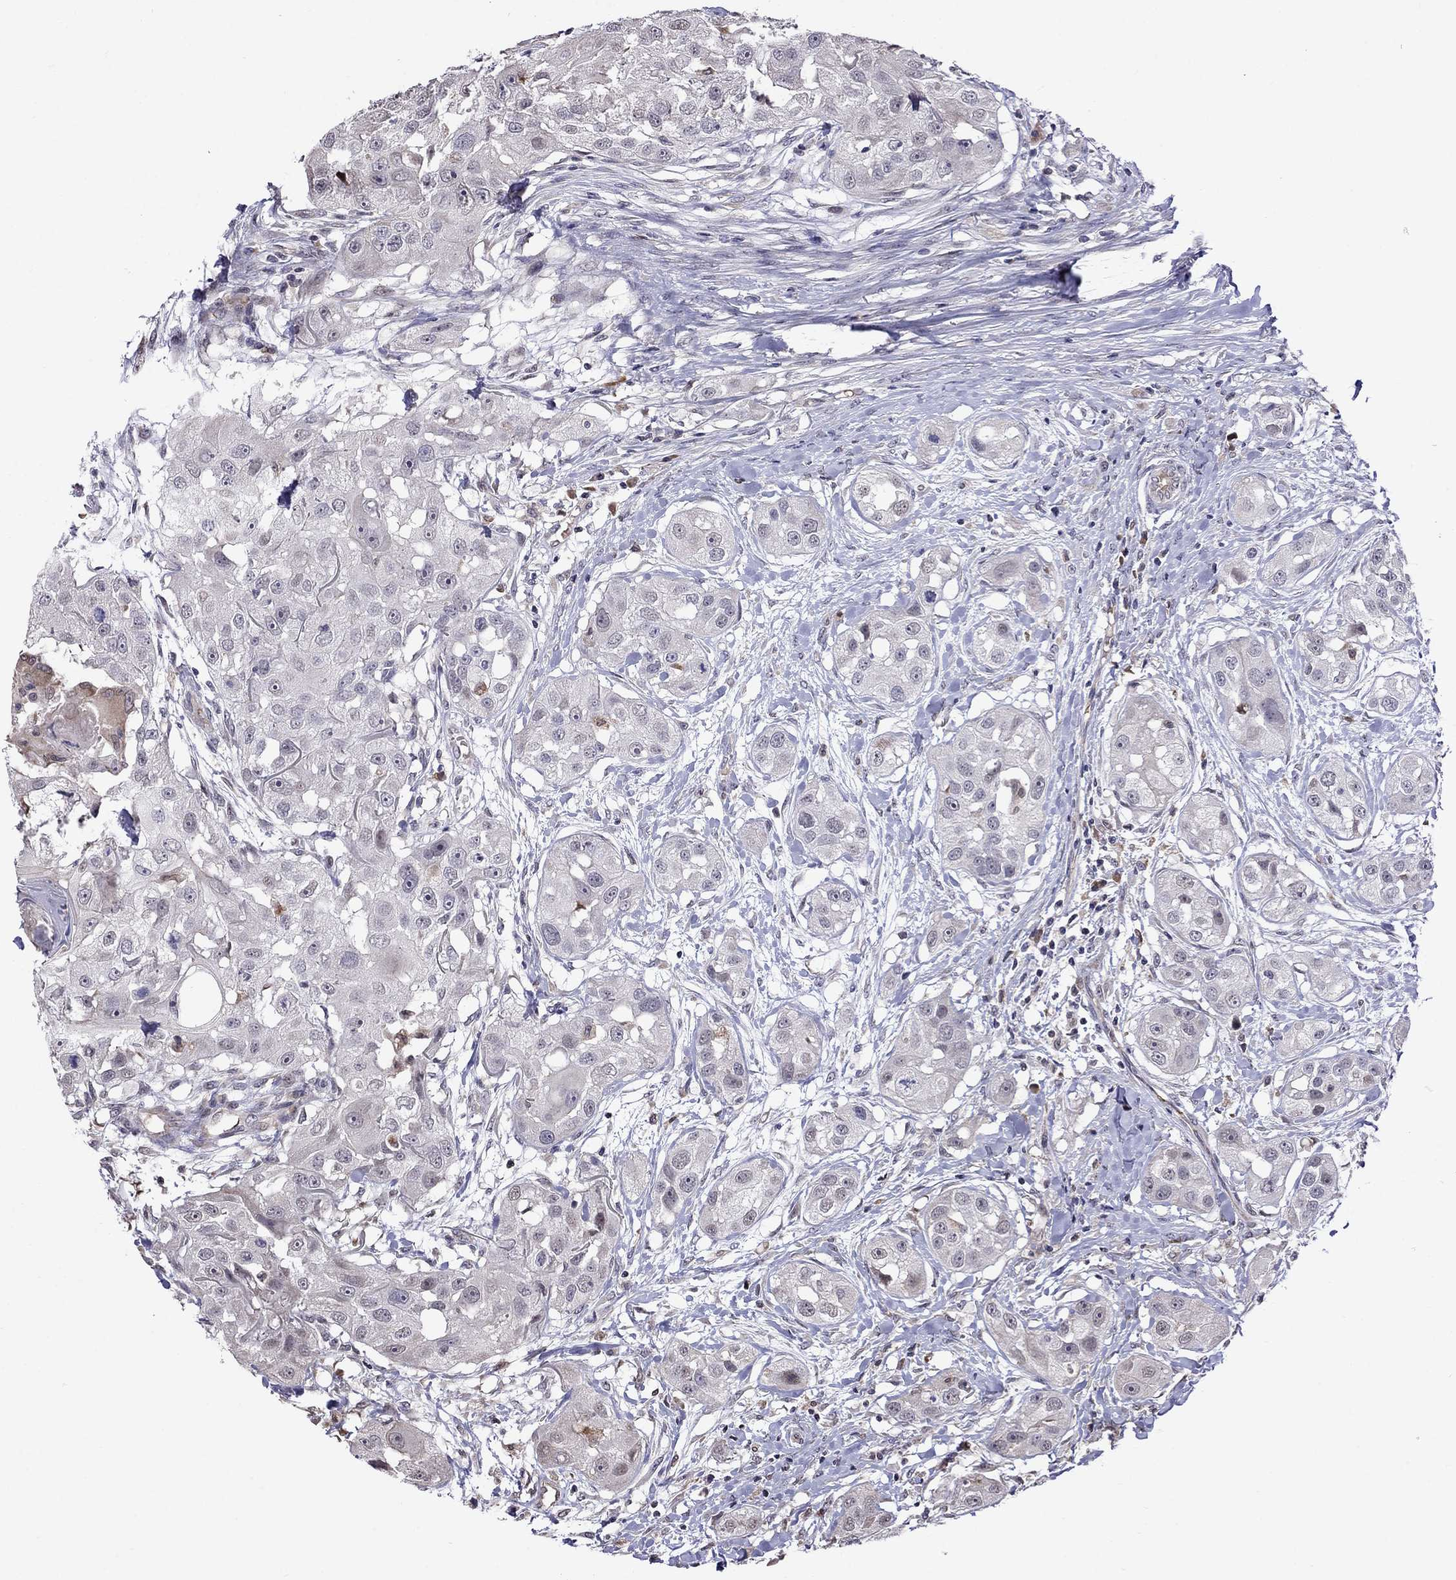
{"staining": {"intensity": "negative", "quantity": "none", "location": "none"}, "tissue": "head and neck cancer", "cell_type": "Tumor cells", "image_type": "cancer", "snomed": [{"axis": "morphology", "description": "Squamous cell carcinoma, NOS"}, {"axis": "topography", "description": "Head-Neck"}], "caption": "Tumor cells are negative for brown protein staining in head and neck squamous cell carcinoma.", "gene": "ADAM28", "patient": {"sex": "male", "age": 51}}